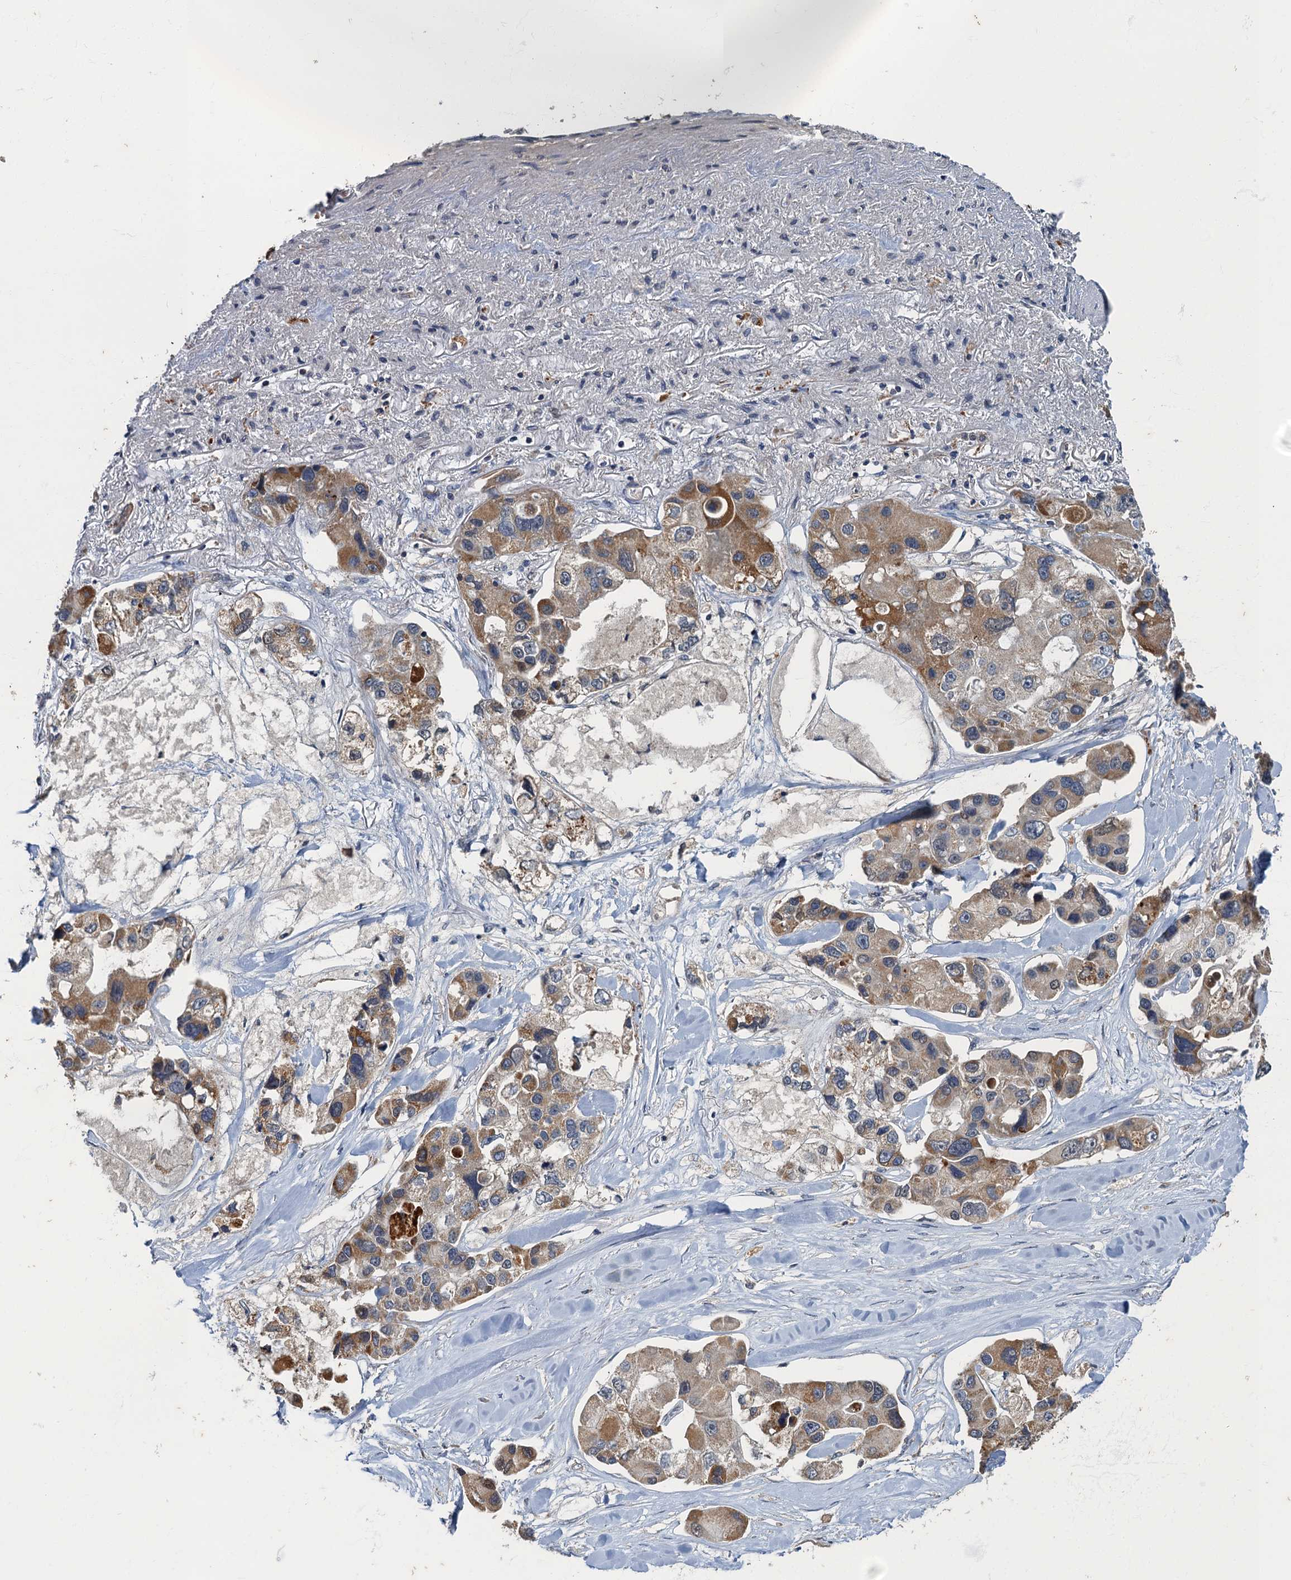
{"staining": {"intensity": "moderate", "quantity": "25%-75%", "location": "cytoplasmic/membranous"}, "tissue": "lung cancer", "cell_type": "Tumor cells", "image_type": "cancer", "snomed": [{"axis": "morphology", "description": "Adenocarcinoma, NOS"}, {"axis": "topography", "description": "Lung"}], "caption": "The photomicrograph demonstrates immunohistochemical staining of lung cancer. There is moderate cytoplasmic/membranous expression is present in about 25%-75% of tumor cells. Using DAB (brown) and hematoxylin (blue) stains, captured at high magnification using brightfield microscopy.", "gene": "WDCP", "patient": {"sex": "female", "age": 54}}